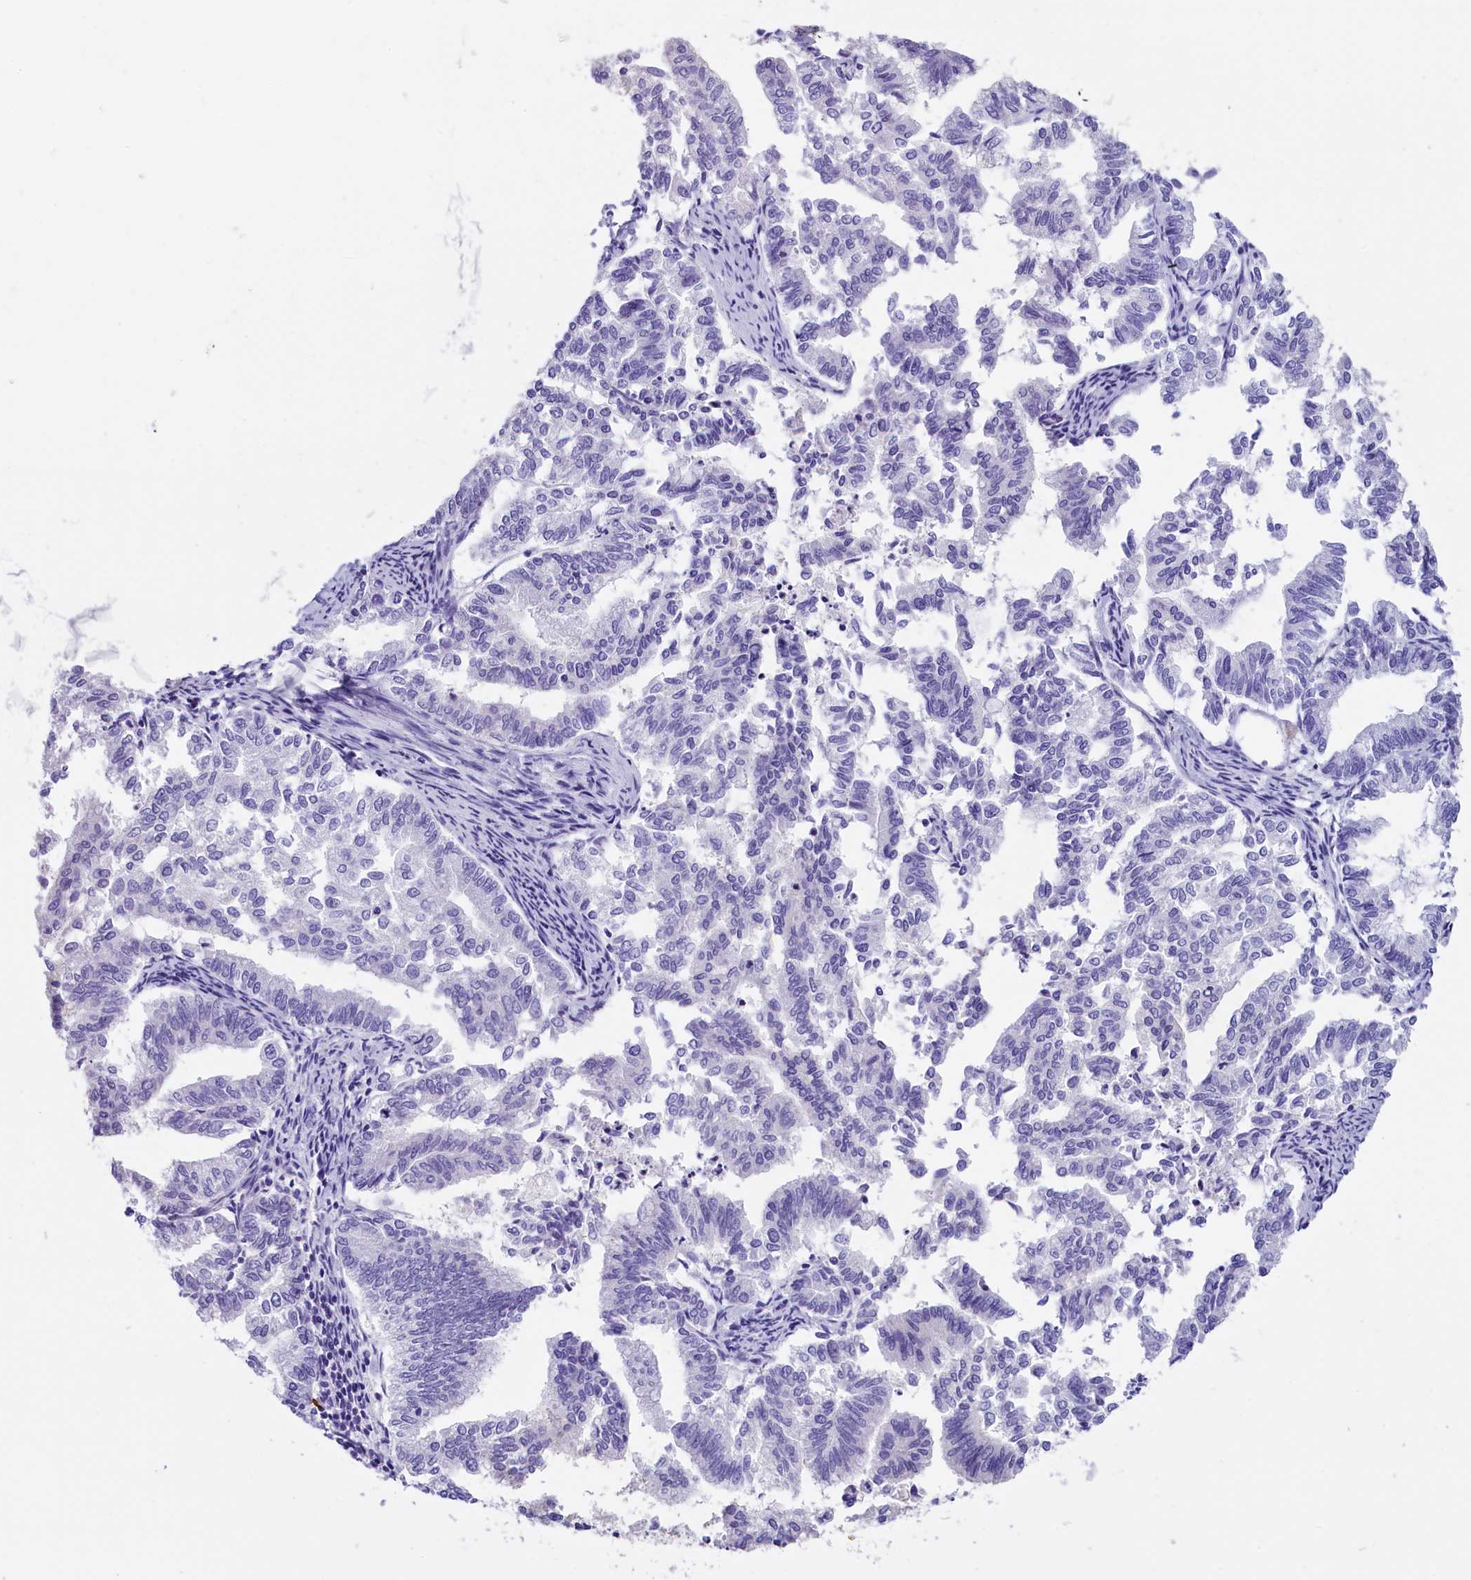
{"staining": {"intensity": "negative", "quantity": "none", "location": "none"}, "tissue": "endometrial cancer", "cell_type": "Tumor cells", "image_type": "cancer", "snomed": [{"axis": "morphology", "description": "Adenocarcinoma, NOS"}, {"axis": "topography", "description": "Endometrium"}], "caption": "A high-resolution photomicrograph shows IHC staining of endometrial cancer (adenocarcinoma), which exhibits no significant expression in tumor cells.", "gene": "CLC", "patient": {"sex": "female", "age": 79}}